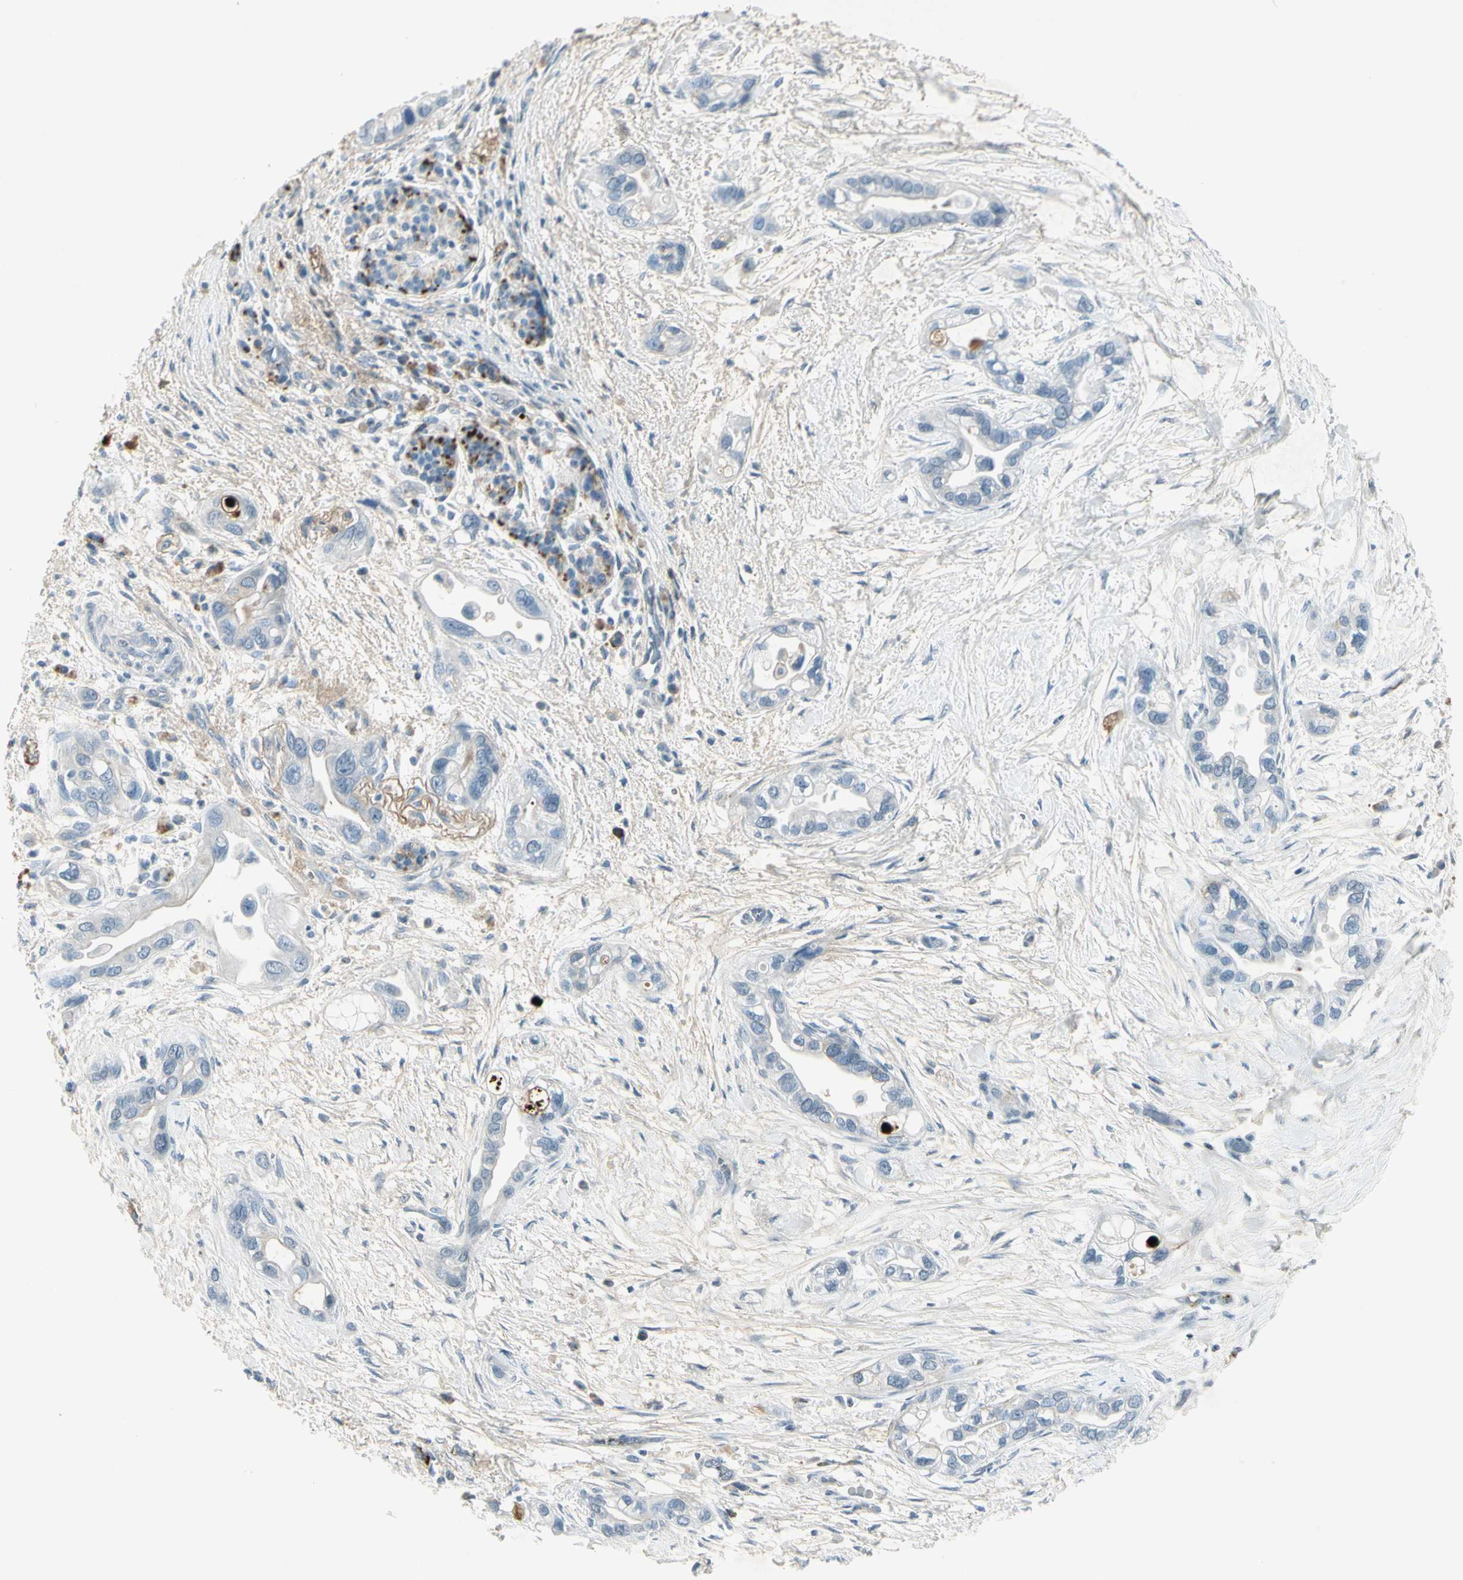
{"staining": {"intensity": "negative", "quantity": "none", "location": "none"}, "tissue": "pancreatic cancer", "cell_type": "Tumor cells", "image_type": "cancer", "snomed": [{"axis": "morphology", "description": "Adenocarcinoma, NOS"}, {"axis": "topography", "description": "Pancreas"}], "caption": "Tumor cells show no significant expression in pancreatic cancer (adenocarcinoma).", "gene": "IGHM", "patient": {"sex": "female", "age": 77}}